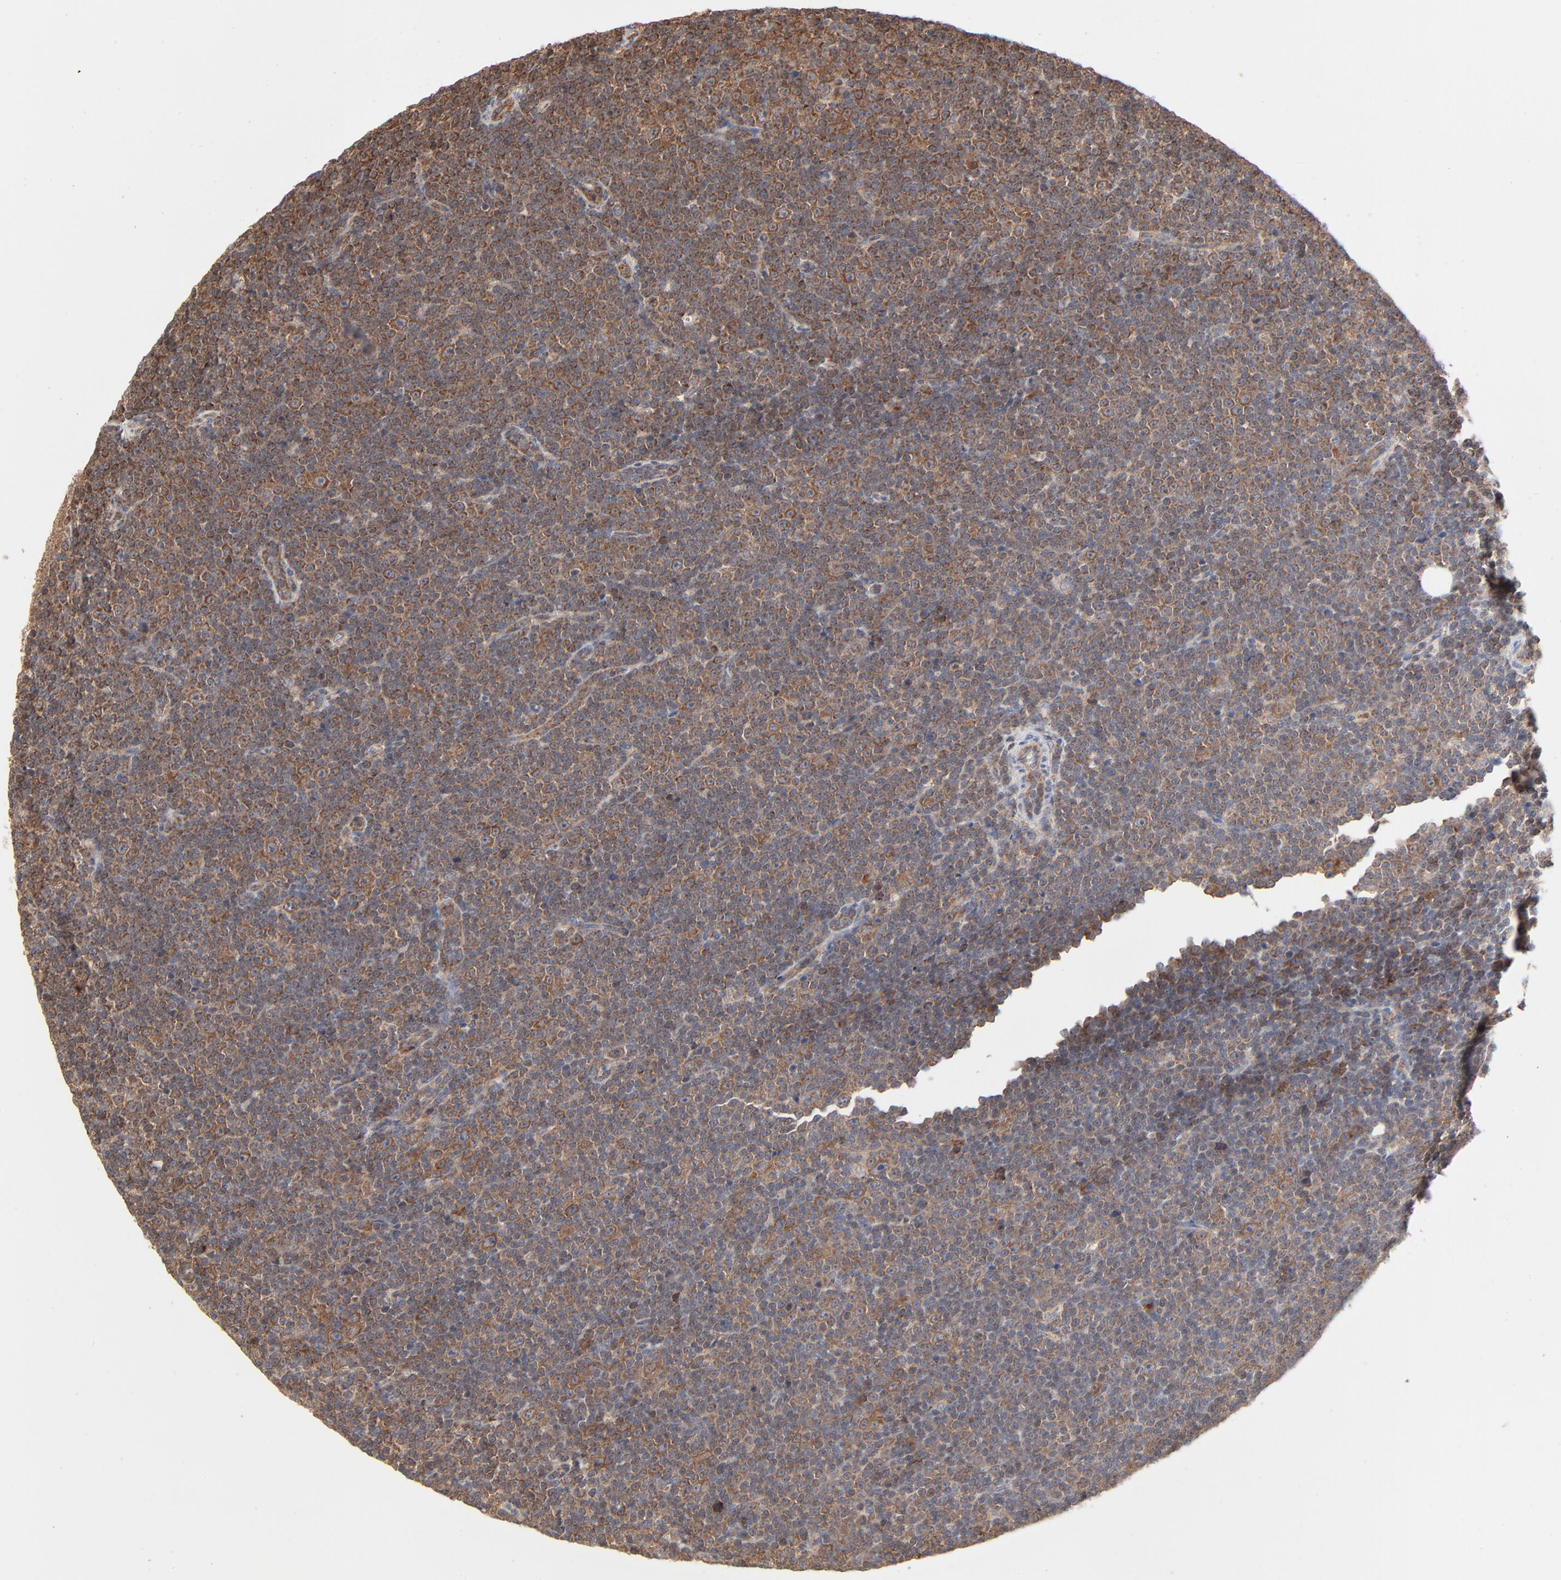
{"staining": {"intensity": "strong", "quantity": ">75%", "location": "cytoplasmic/membranous"}, "tissue": "lymphoma", "cell_type": "Tumor cells", "image_type": "cancer", "snomed": [{"axis": "morphology", "description": "Malignant lymphoma, non-Hodgkin's type, Low grade"}, {"axis": "topography", "description": "Lymph node"}], "caption": "Strong cytoplasmic/membranous expression is seen in approximately >75% of tumor cells in lymphoma.", "gene": "ABLIM3", "patient": {"sex": "female", "age": 67}}